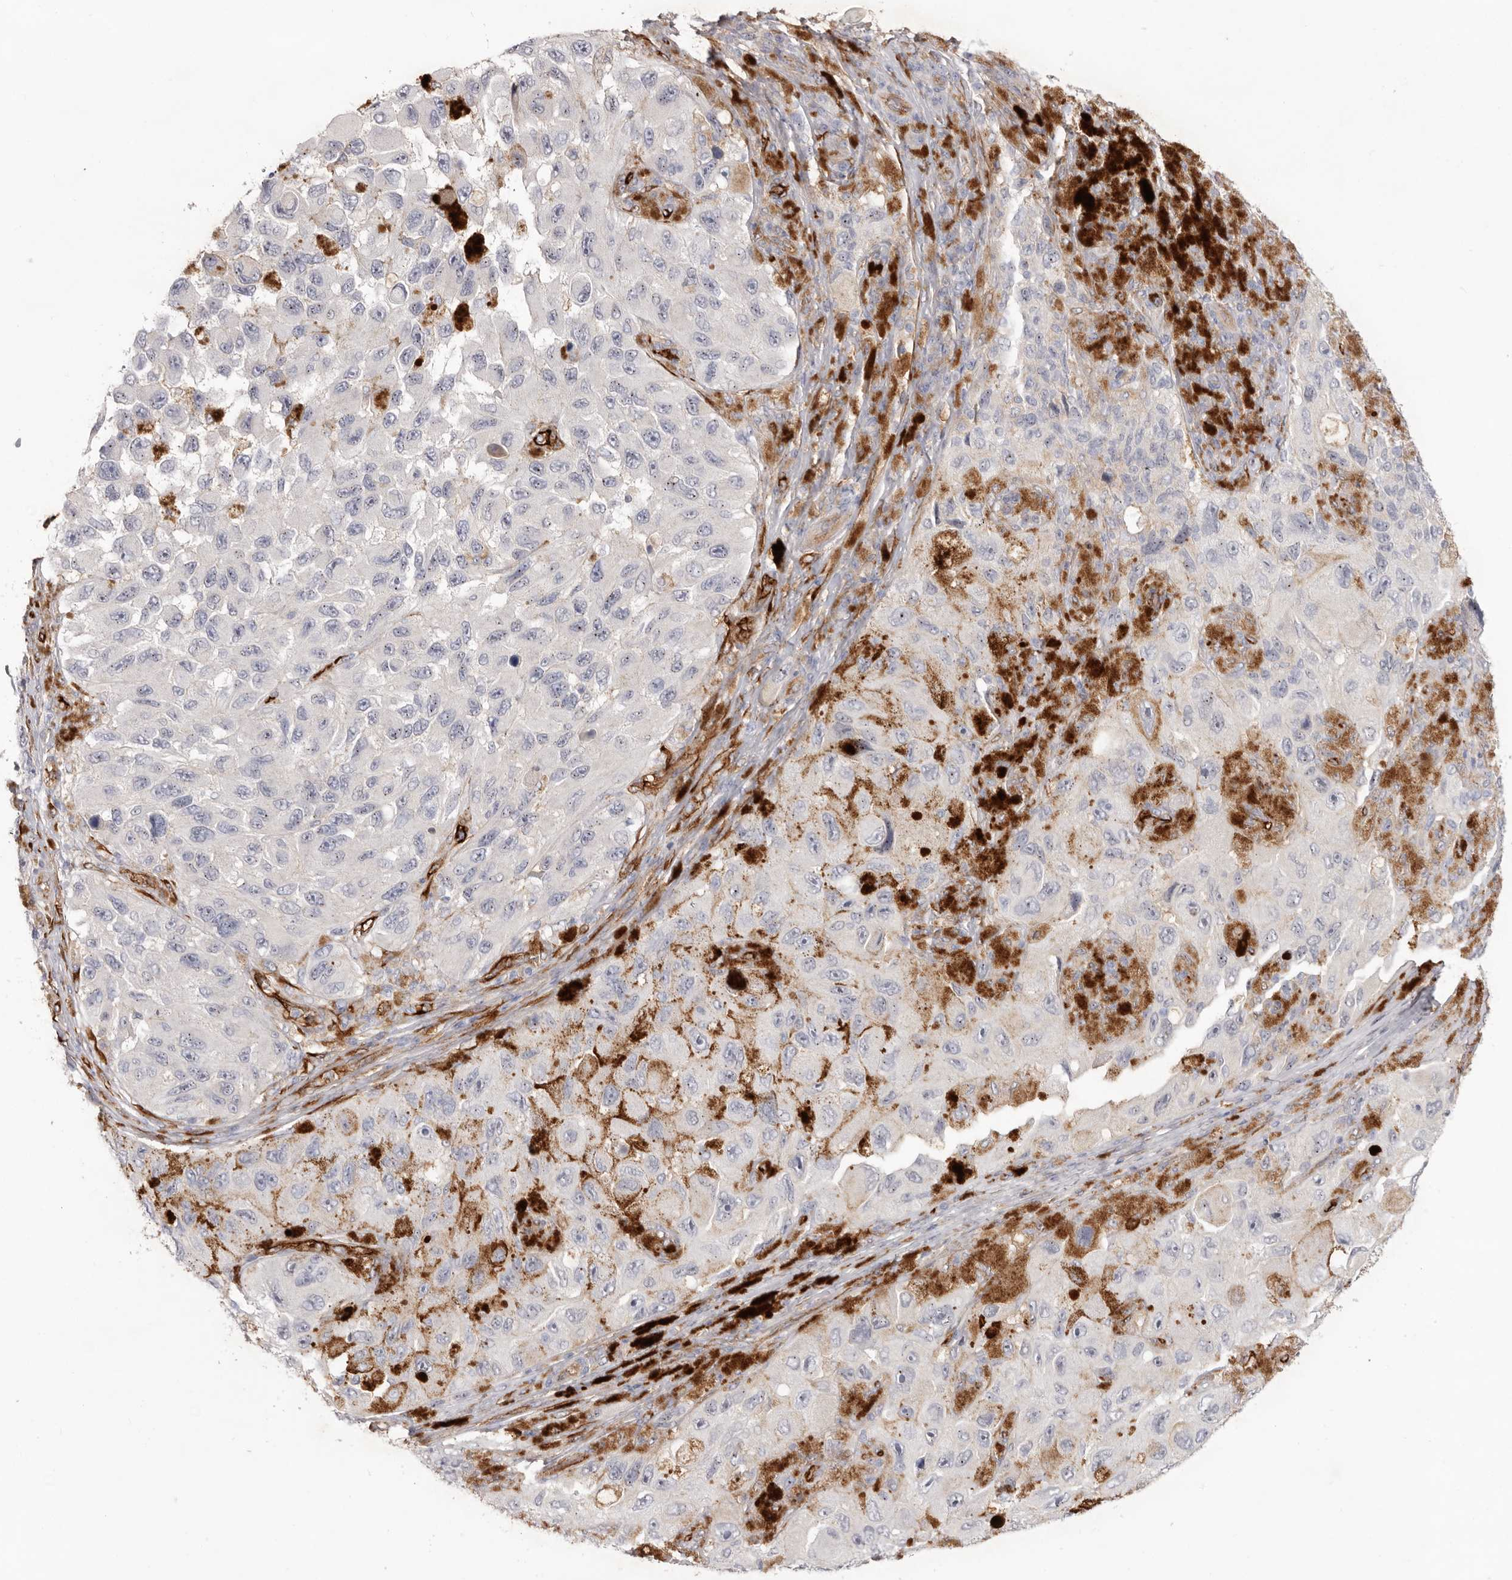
{"staining": {"intensity": "negative", "quantity": "none", "location": "none"}, "tissue": "melanoma", "cell_type": "Tumor cells", "image_type": "cancer", "snomed": [{"axis": "morphology", "description": "Malignant melanoma, NOS"}, {"axis": "topography", "description": "Skin"}], "caption": "High power microscopy photomicrograph of an immunohistochemistry (IHC) micrograph of melanoma, revealing no significant positivity in tumor cells.", "gene": "LRRC66", "patient": {"sex": "female", "age": 73}}